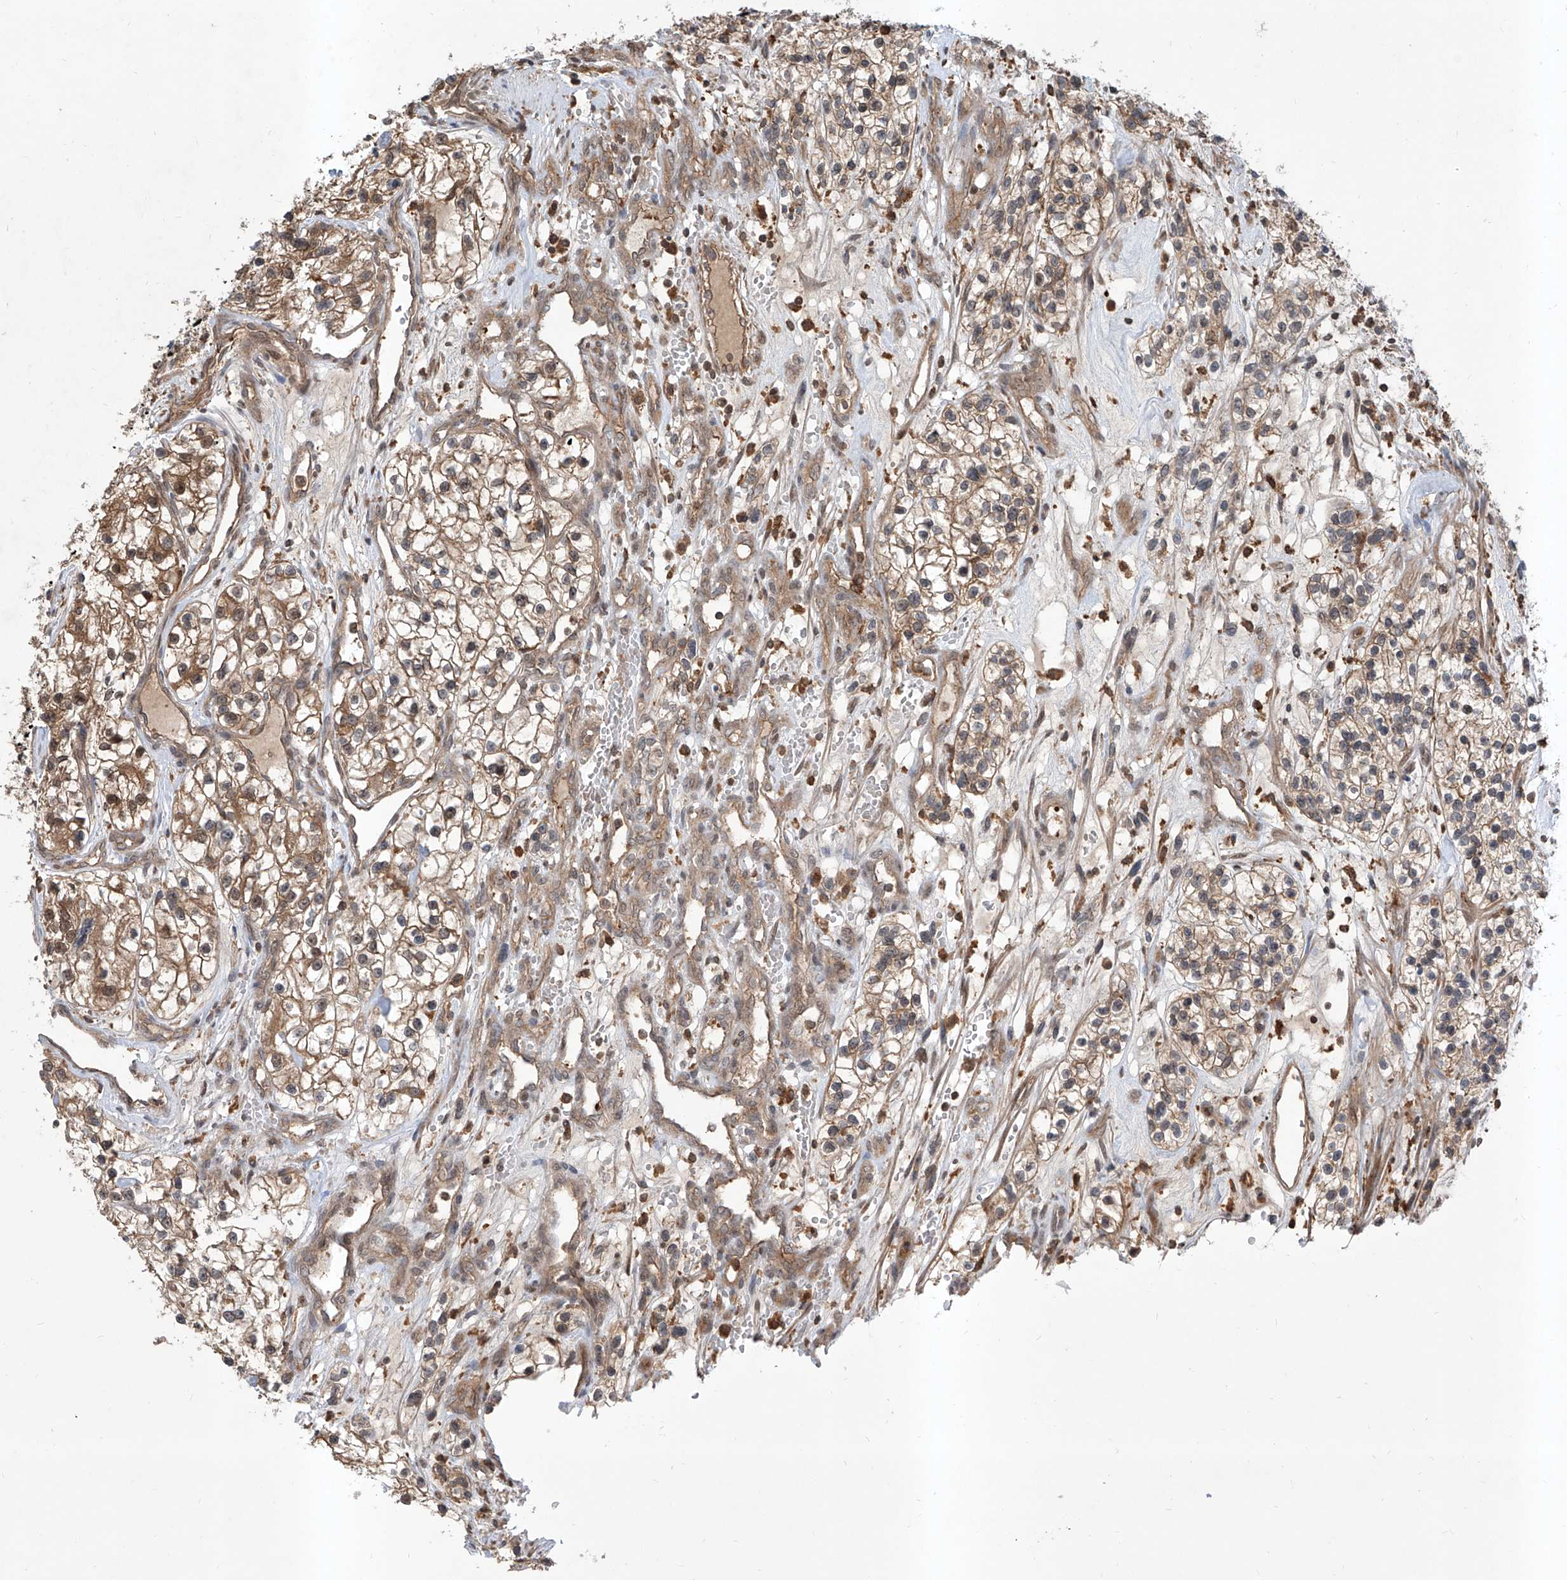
{"staining": {"intensity": "weak", "quantity": "25%-75%", "location": "cytoplasmic/membranous"}, "tissue": "renal cancer", "cell_type": "Tumor cells", "image_type": "cancer", "snomed": [{"axis": "morphology", "description": "Adenocarcinoma, NOS"}, {"axis": "topography", "description": "Kidney"}], "caption": "Immunohistochemistry (IHC) micrograph of neoplastic tissue: adenocarcinoma (renal) stained using IHC reveals low levels of weak protein expression localized specifically in the cytoplasmic/membranous of tumor cells, appearing as a cytoplasmic/membranous brown color.", "gene": "HOXC8", "patient": {"sex": "female", "age": 57}}